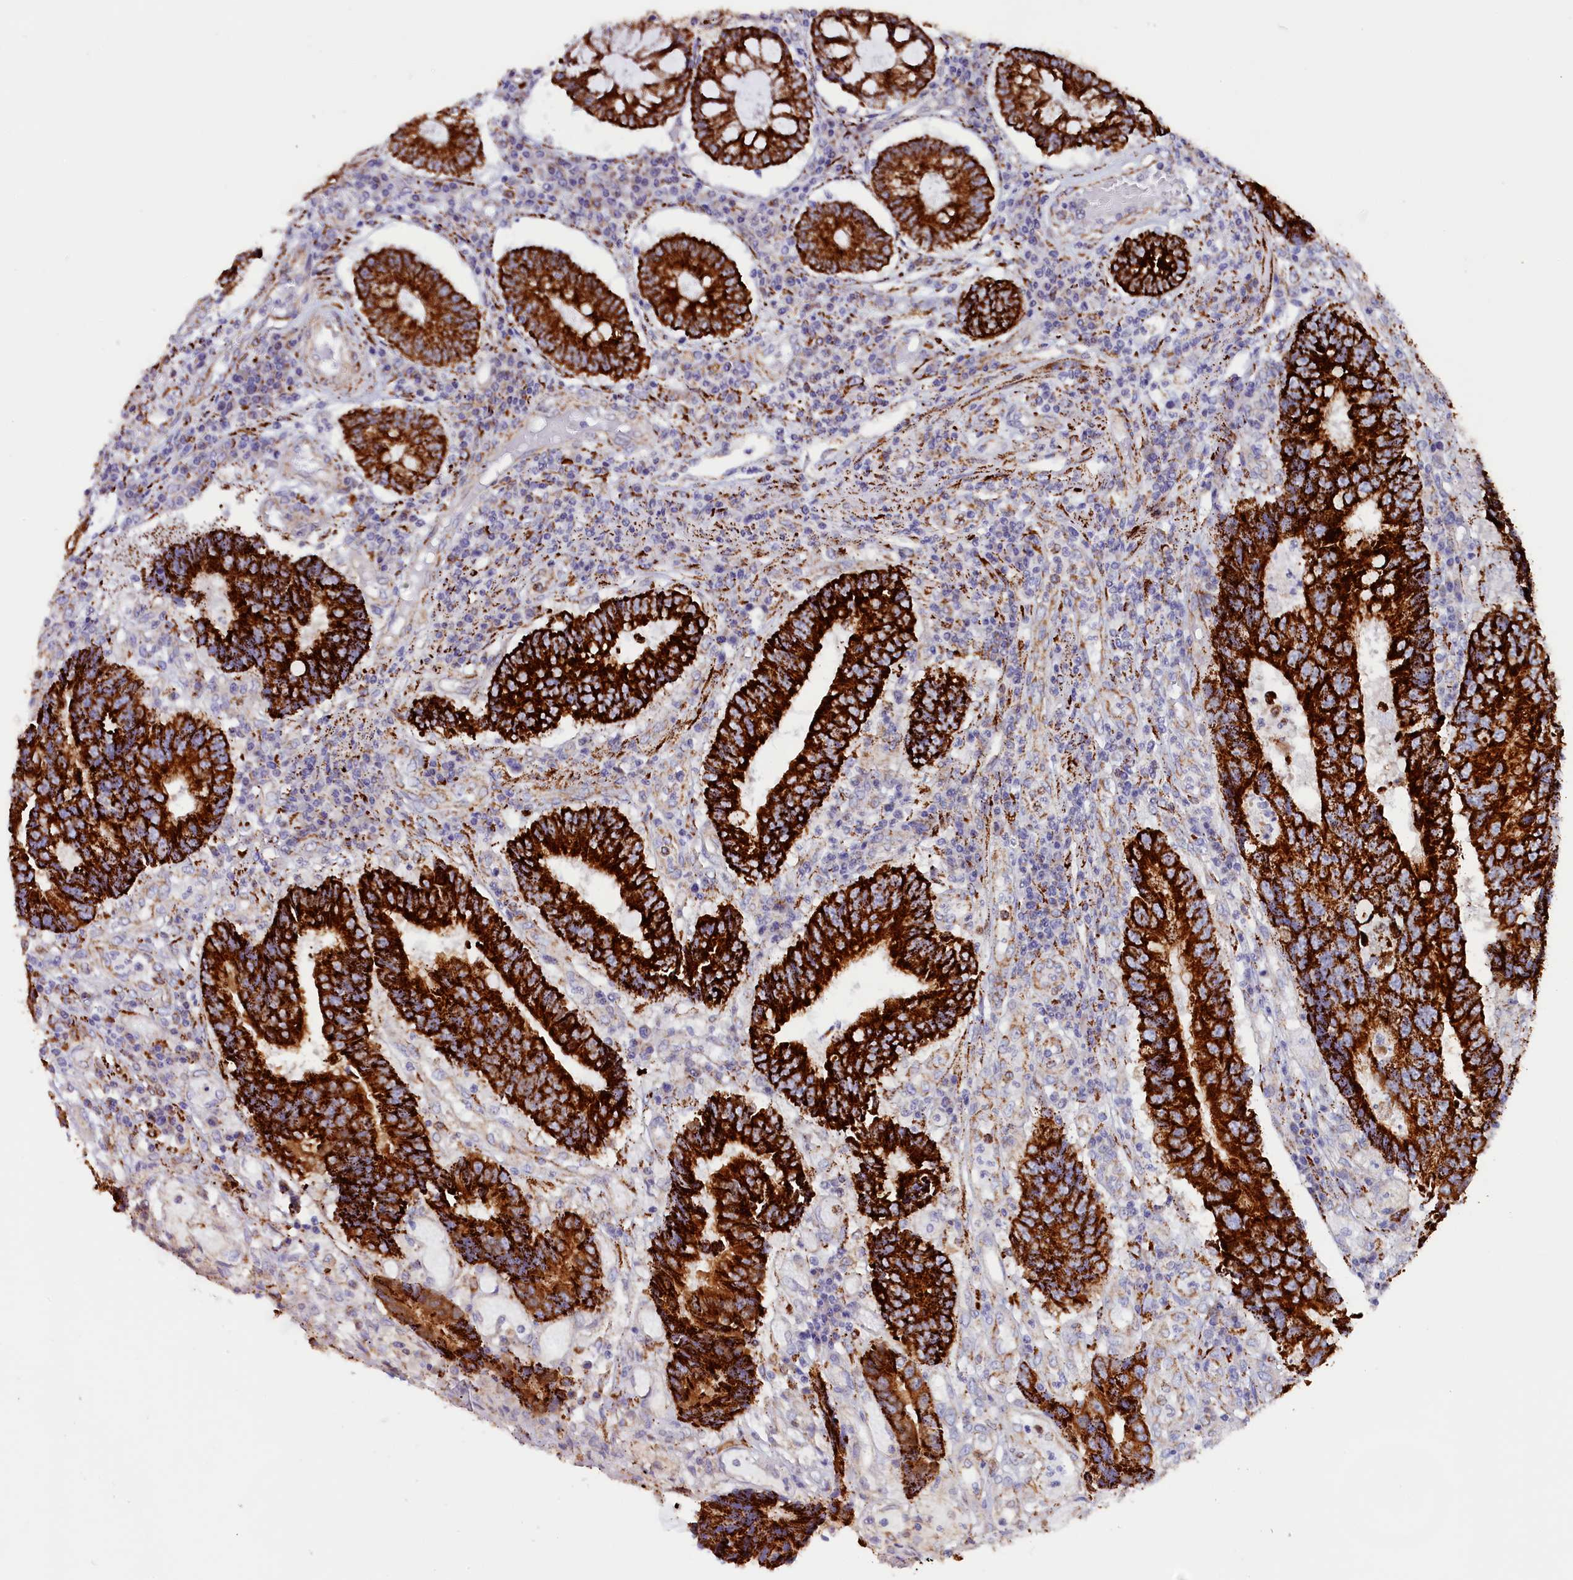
{"staining": {"intensity": "strong", "quantity": ">75%", "location": "cytoplasmic/membranous"}, "tissue": "colorectal cancer", "cell_type": "Tumor cells", "image_type": "cancer", "snomed": [{"axis": "morphology", "description": "Adenocarcinoma, NOS"}, {"axis": "topography", "description": "Rectum"}], "caption": "Brown immunohistochemical staining in human colorectal cancer (adenocarcinoma) shows strong cytoplasmic/membranous expression in about >75% of tumor cells. Using DAB (3,3'-diaminobenzidine) (brown) and hematoxylin (blue) stains, captured at high magnification using brightfield microscopy.", "gene": "AKTIP", "patient": {"sex": "male", "age": 84}}